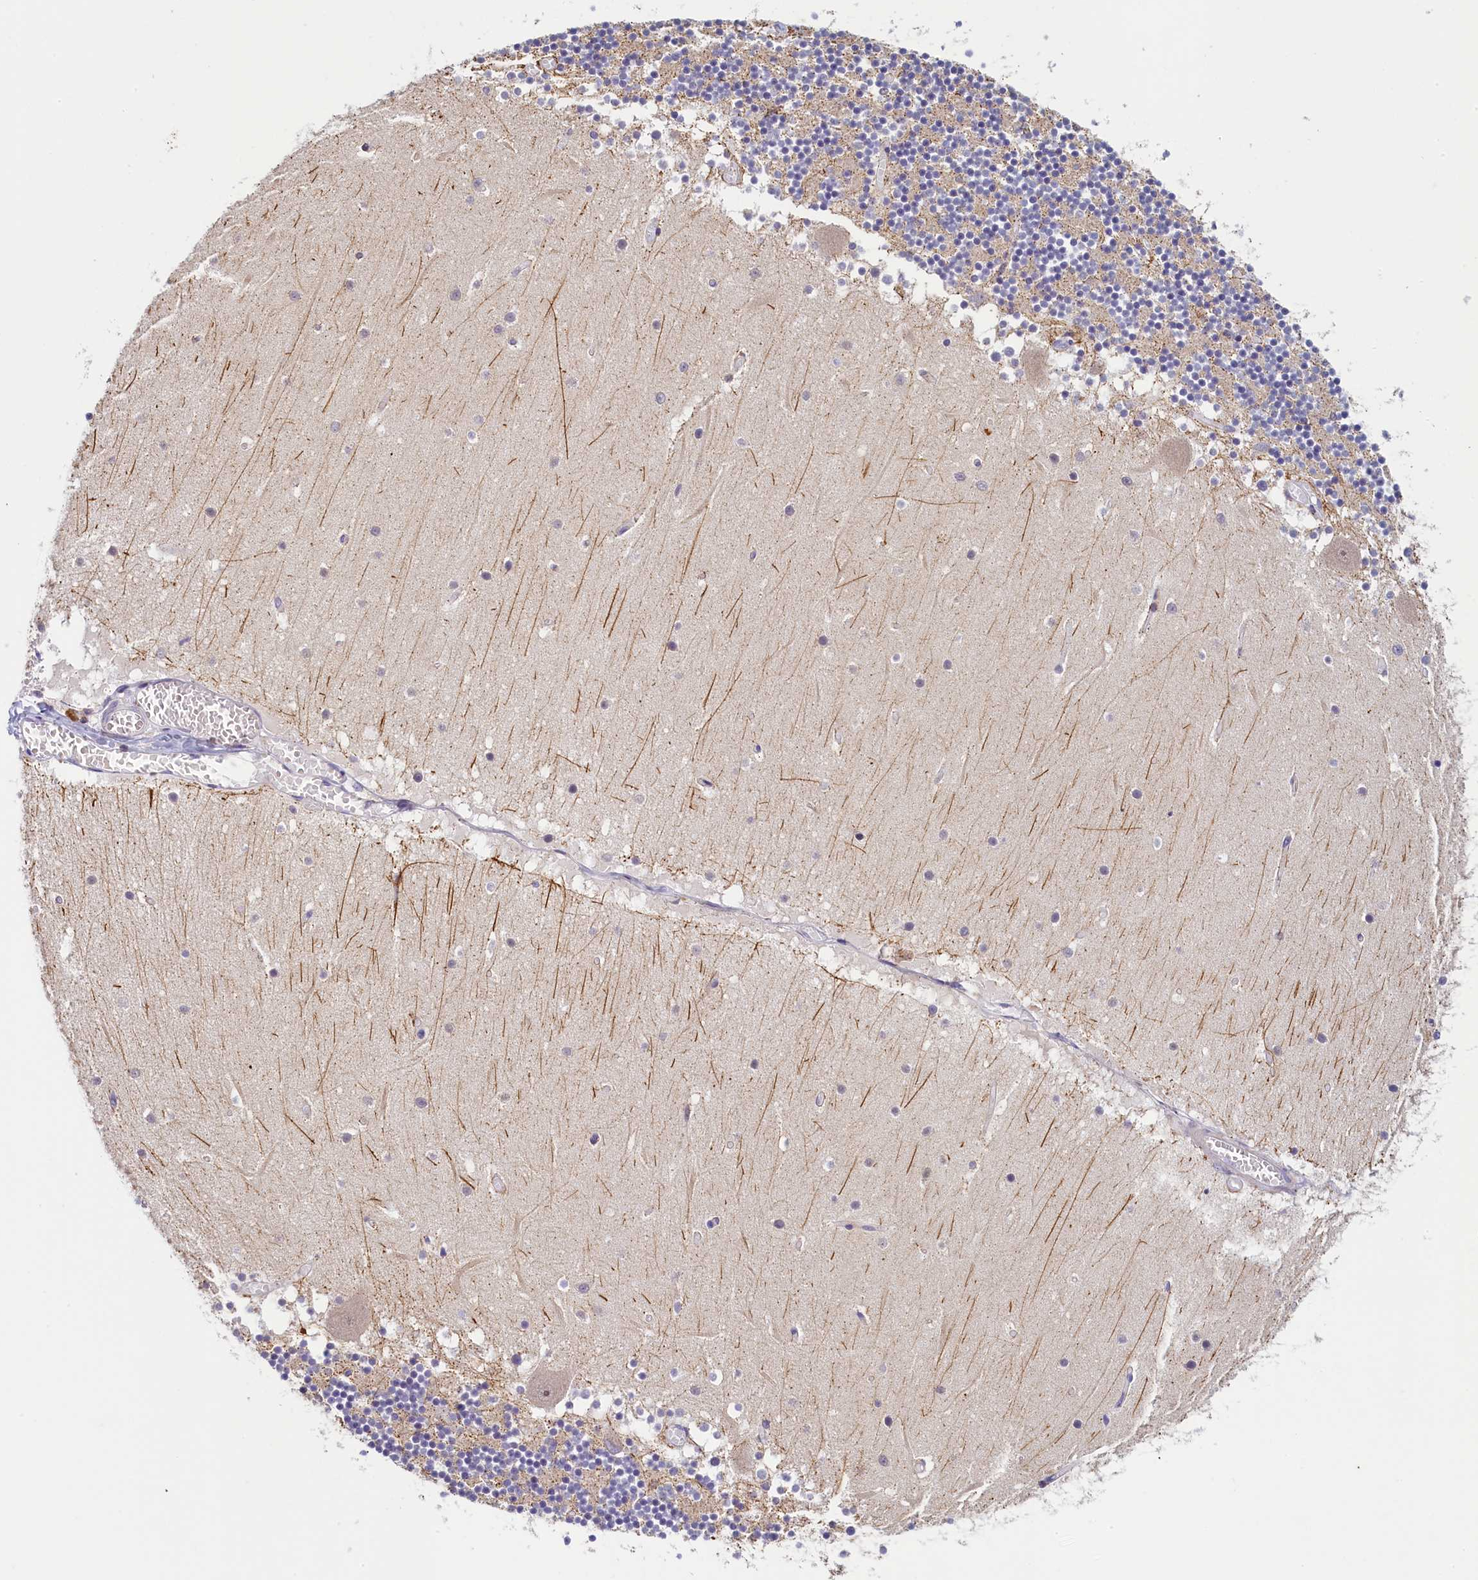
{"staining": {"intensity": "weak", "quantity": "<25%", "location": "cytoplasmic/membranous"}, "tissue": "cerebellum", "cell_type": "Cells in granular layer", "image_type": "normal", "snomed": [{"axis": "morphology", "description": "Normal tissue, NOS"}, {"axis": "topography", "description": "Cerebellum"}], "caption": "A micrograph of cerebellum stained for a protein exhibits no brown staining in cells in granular layer. (DAB immunohistochemistry visualized using brightfield microscopy, high magnification).", "gene": "TRAF3IP3", "patient": {"sex": "female", "age": 28}}